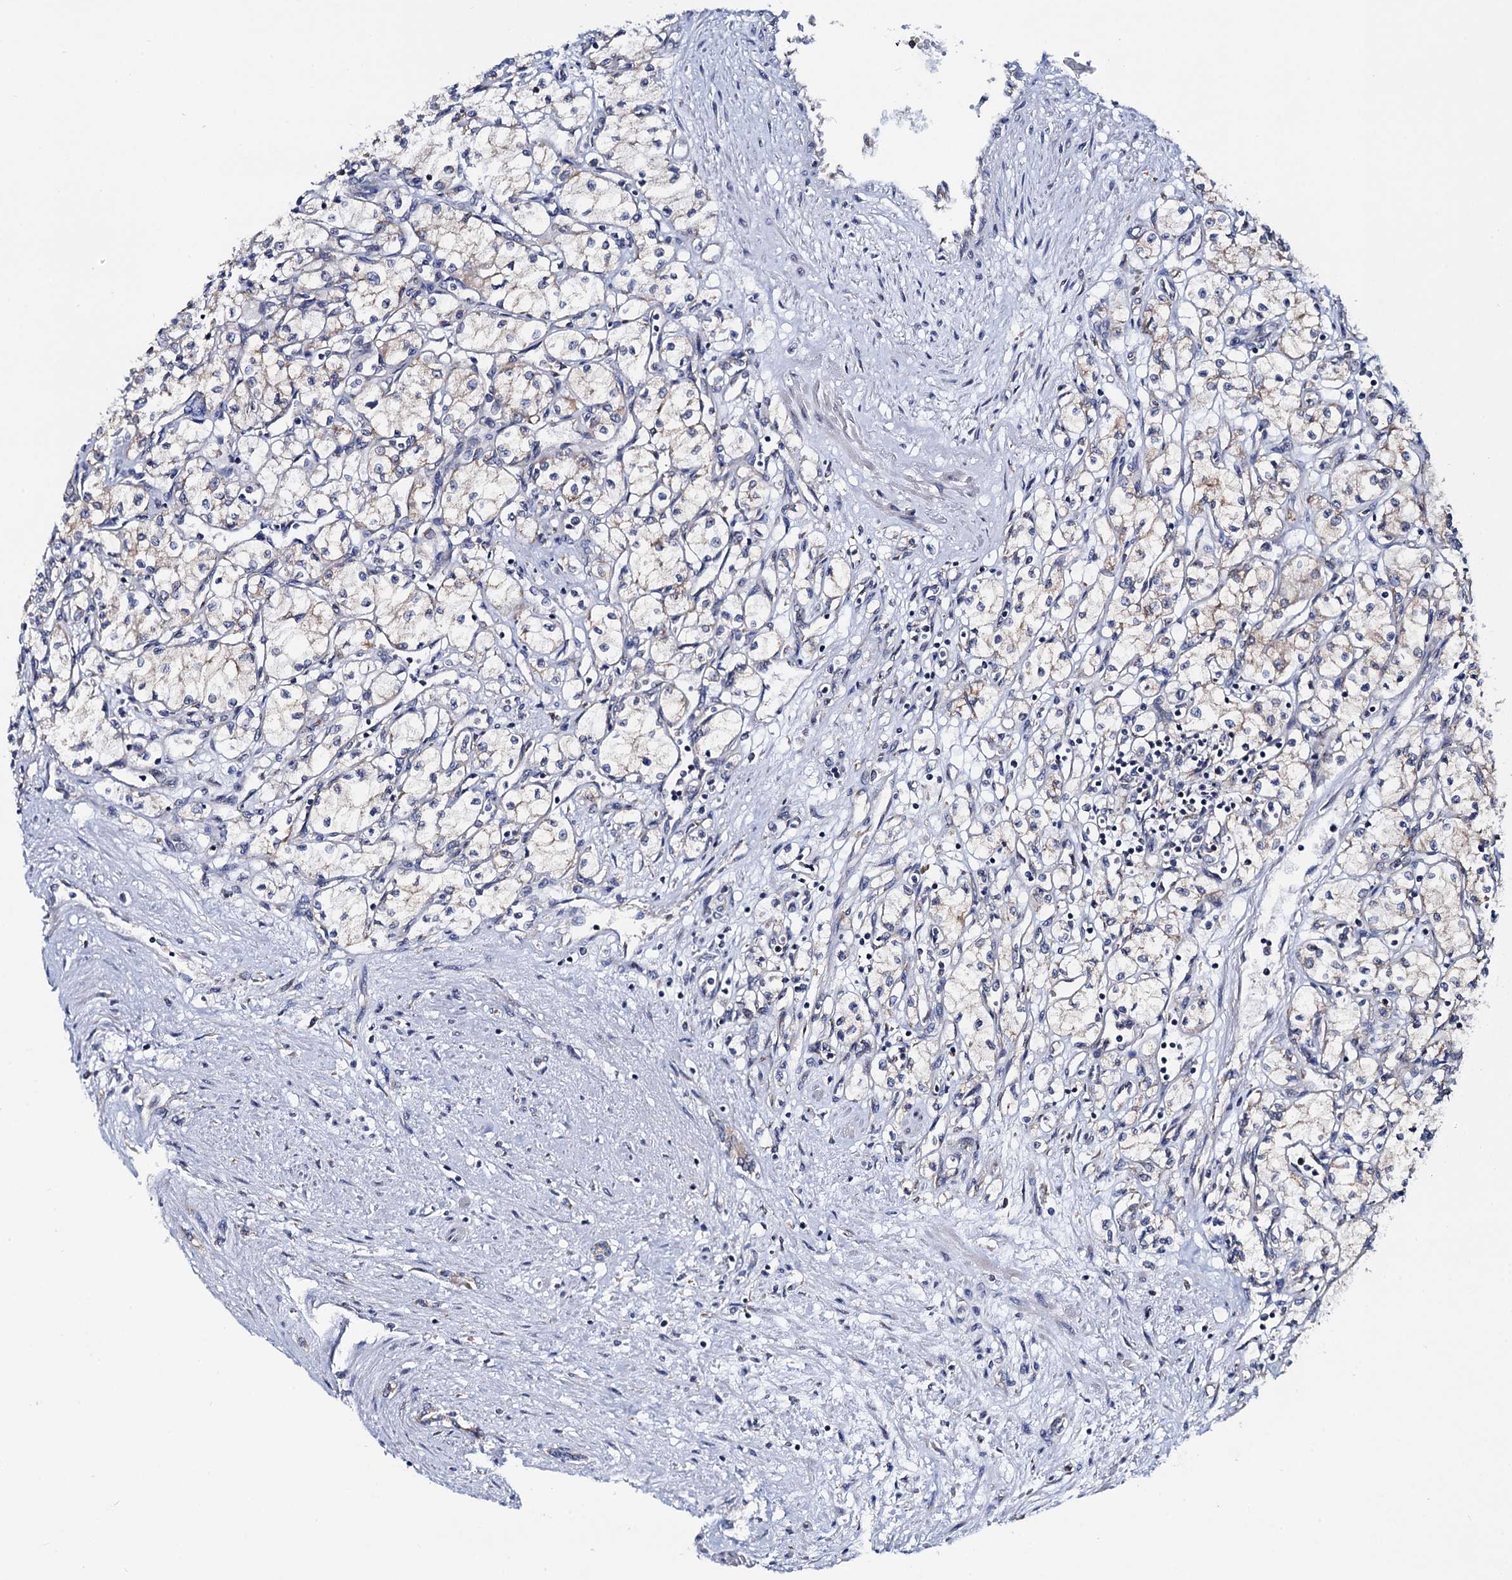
{"staining": {"intensity": "negative", "quantity": "none", "location": "none"}, "tissue": "renal cancer", "cell_type": "Tumor cells", "image_type": "cancer", "snomed": [{"axis": "morphology", "description": "Adenocarcinoma, NOS"}, {"axis": "topography", "description": "Kidney"}], "caption": "This is an immunohistochemistry (IHC) histopathology image of human renal cancer (adenocarcinoma). There is no expression in tumor cells.", "gene": "PGLS", "patient": {"sex": "male", "age": 59}}